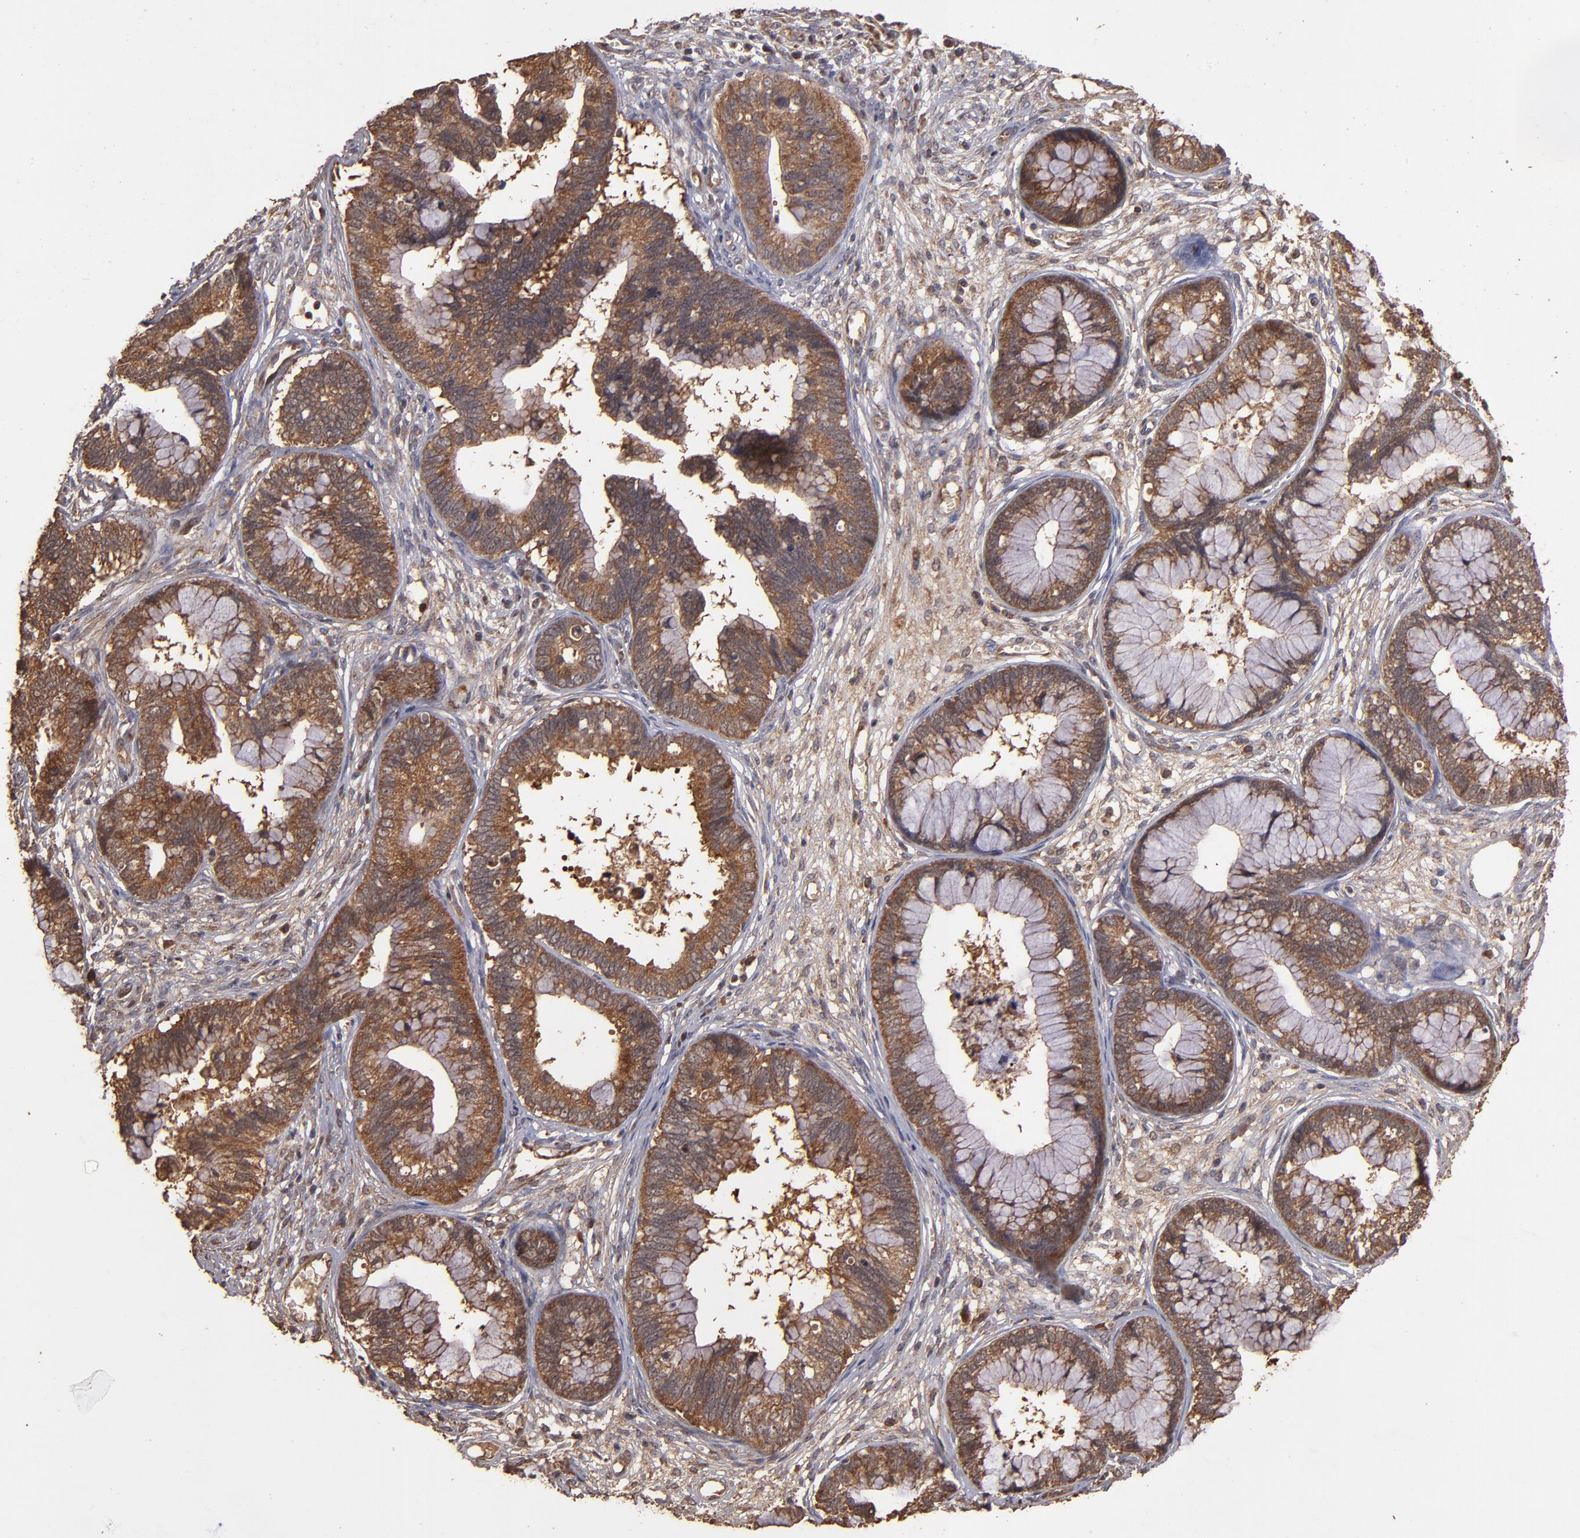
{"staining": {"intensity": "strong", "quantity": ">75%", "location": "cytoplasmic/membranous"}, "tissue": "cervical cancer", "cell_type": "Tumor cells", "image_type": "cancer", "snomed": [{"axis": "morphology", "description": "Adenocarcinoma, NOS"}, {"axis": "topography", "description": "Cervix"}], "caption": "Immunohistochemical staining of human cervical adenocarcinoma reveals high levels of strong cytoplasmic/membranous protein expression in approximately >75% of tumor cells.", "gene": "TXNDC16", "patient": {"sex": "female", "age": 44}}